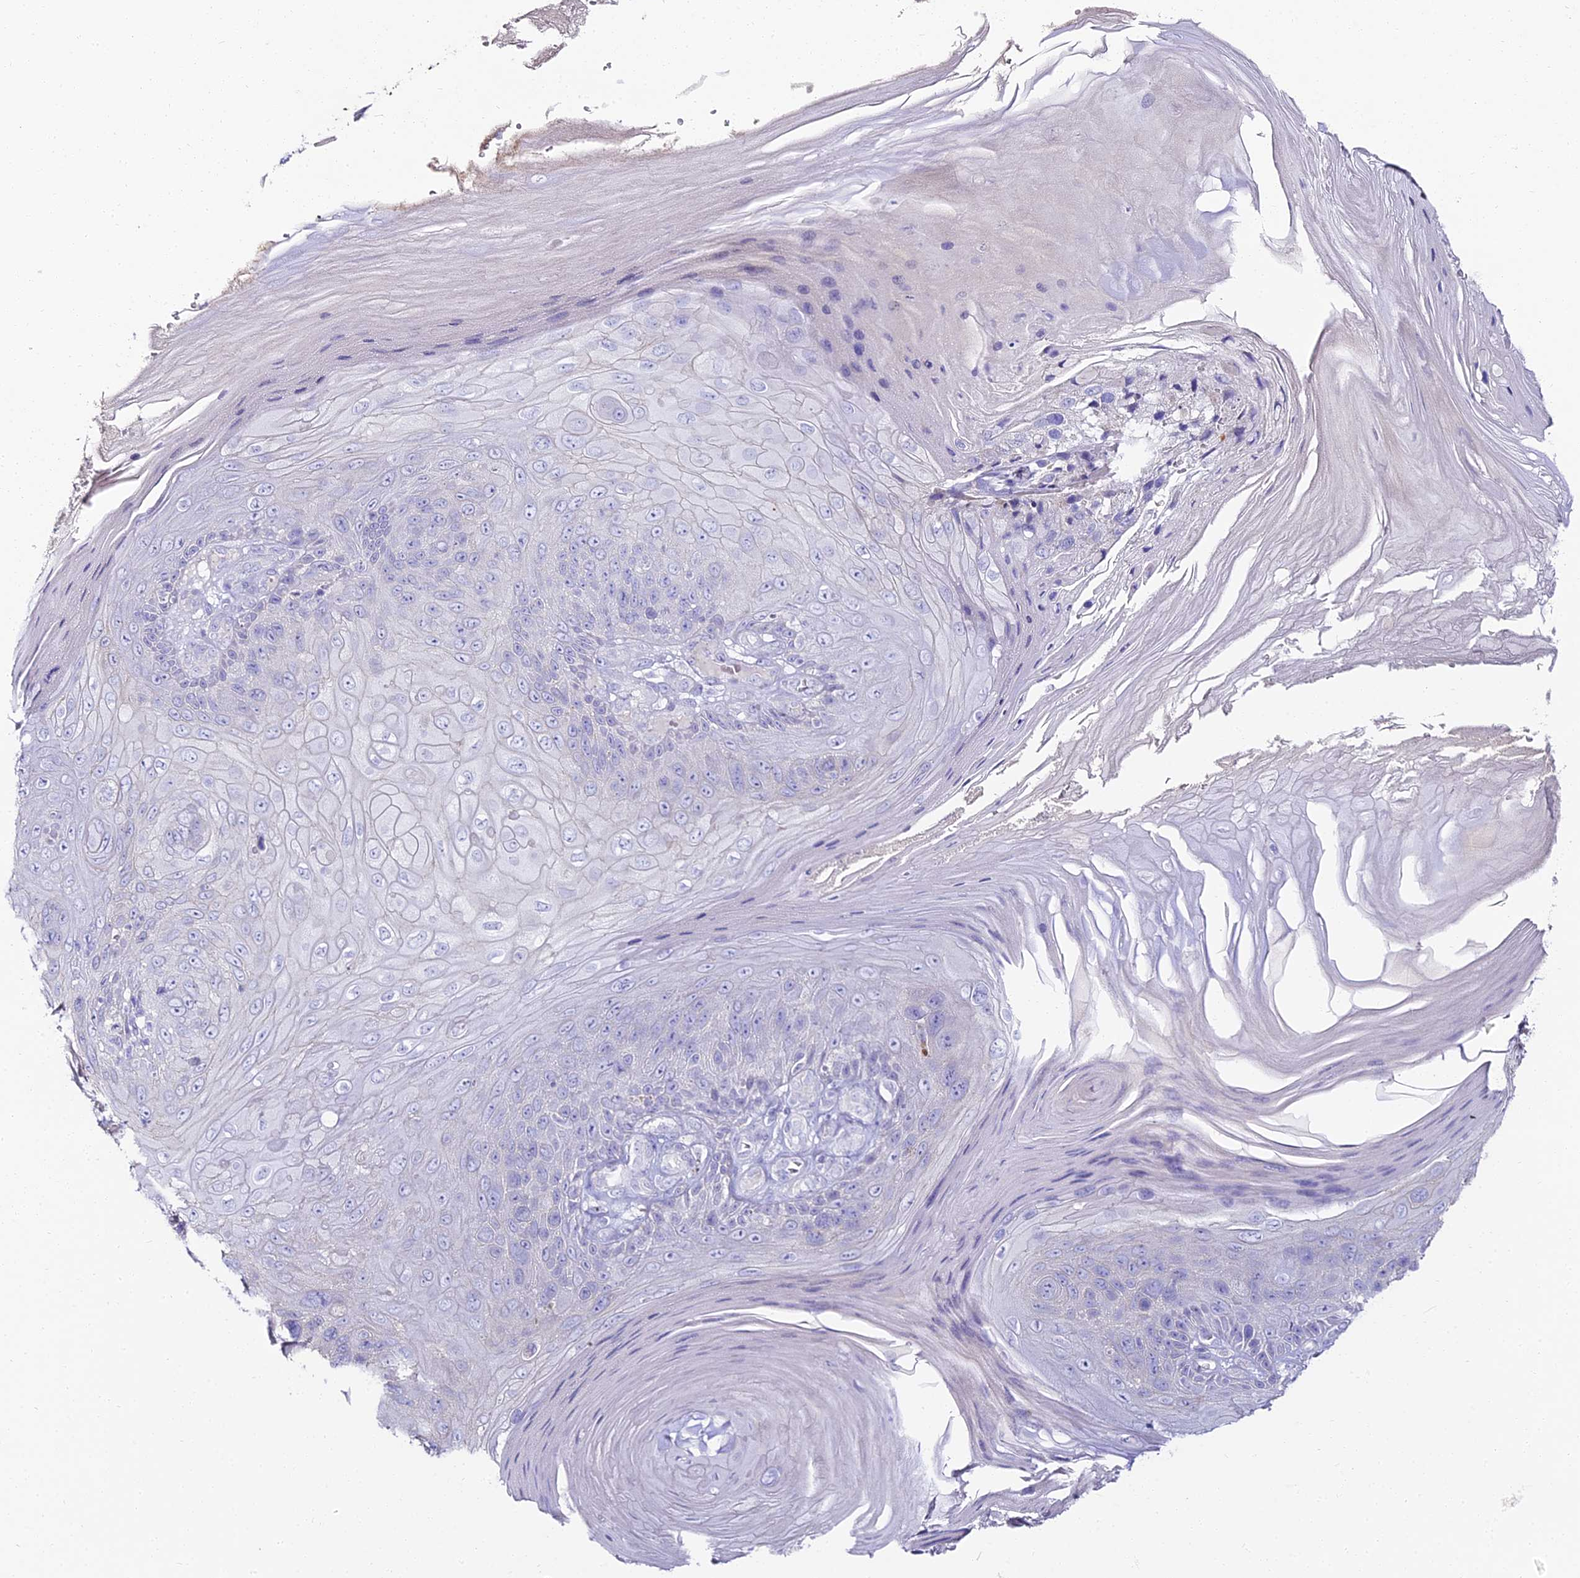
{"staining": {"intensity": "negative", "quantity": "none", "location": "none"}, "tissue": "skin cancer", "cell_type": "Tumor cells", "image_type": "cancer", "snomed": [{"axis": "morphology", "description": "Squamous cell carcinoma, NOS"}, {"axis": "topography", "description": "Skin"}], "caption": "High magnification brightfield microscopy of squamous cell carcinoma (skin) stained with DAB (3,3'-diaminobenzidine) (brown) and counterstained with hematoxylin (blue): tumor cells show no significant expression.", "gene": "ALPG", "patient": {"sex": "female", "age": 88}}